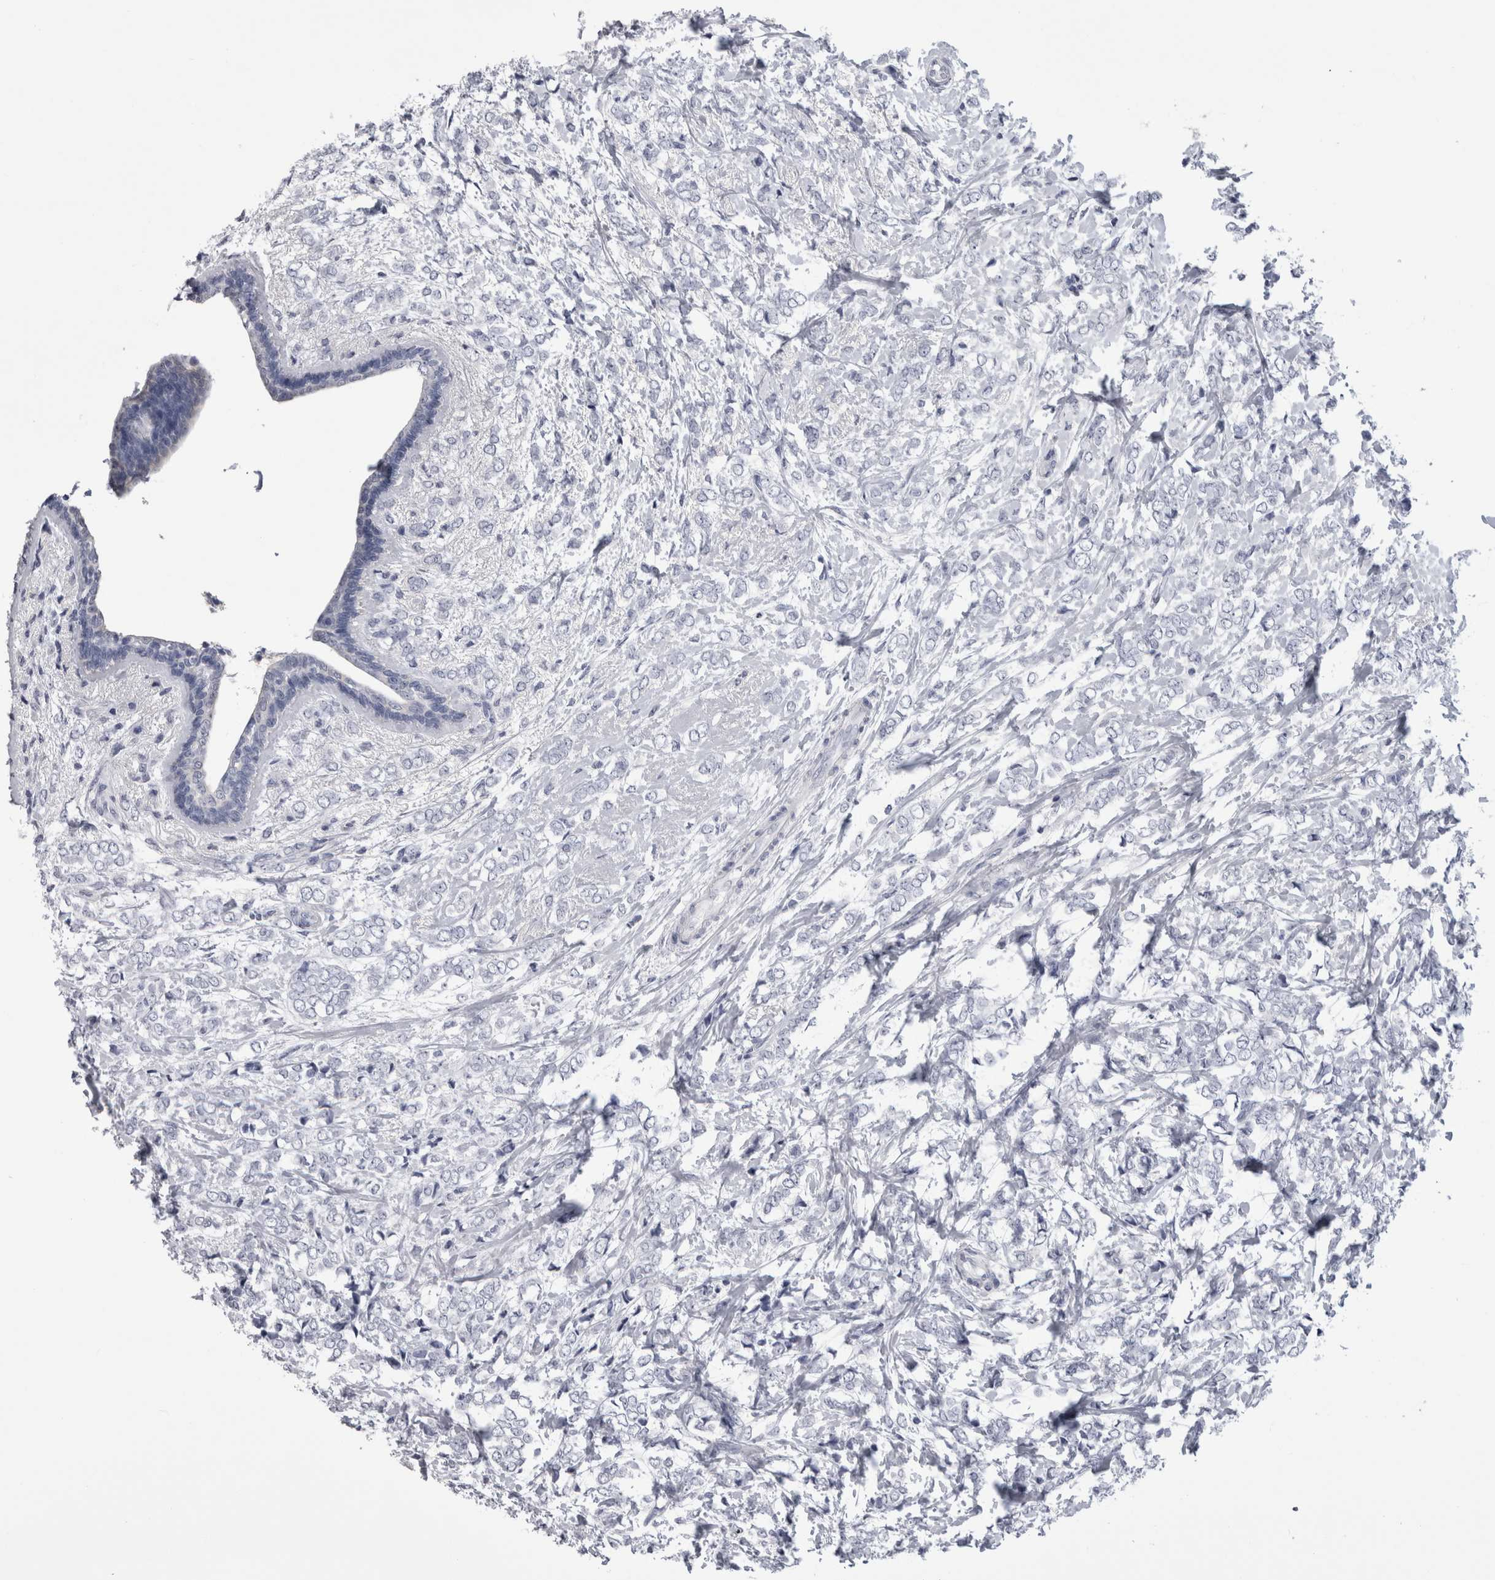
{"staining": {"intensity": "negative", "quantity": "none", "location": "none"}, "tissue": "breast cancer", "cell_type": "Tumor cells", "image_type": "cancer", "snomed": [{"axis": "morphology", "description": "Normal tissue, NOS"}, {"axis": "morphology", "description": "Lobular carcinoma"}, {"axis": "topography", "description": "Breast"}], "caption": "Protein analysis of lobular carcinoma (breast) shows no significant staining in tumor cells.", "gene": "AFMID", "patient": {"sex": "female", "age": 47}}